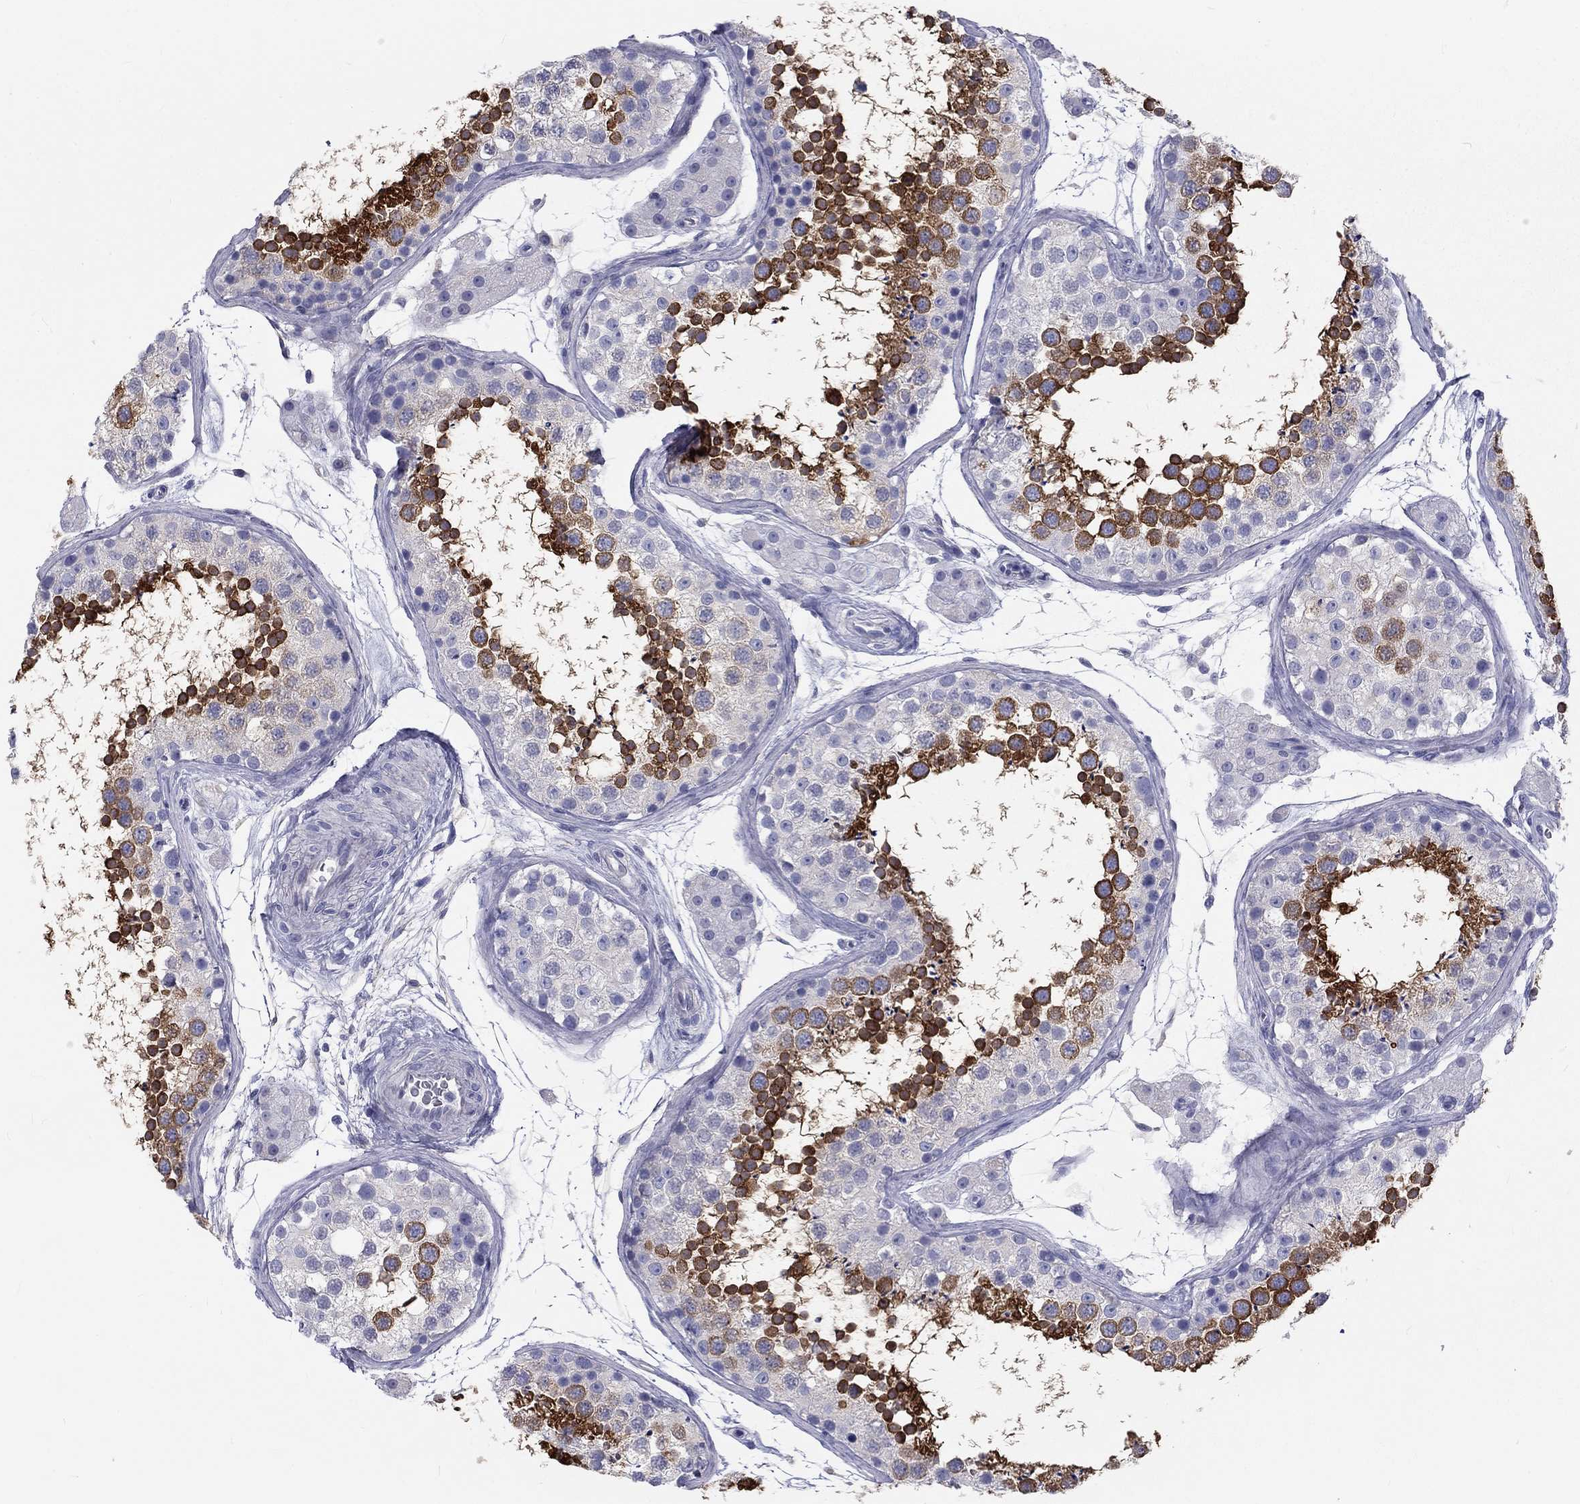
{"staining": {"intensity": "strong", "quantity": "25%-75%", "location": "cytoplasmic/membranous"}, "tissue": "testis", "cell_type": "Cells in seminiferous ducts", "image_type": "normal", "snomed": [{"axis": "morphology", "description": "Normal tissue, NOS"}, {"axis": "topography", "description": "Testis"}], "caption": "A histopathology image showing strong cytoplasmic/membranous staining in about 25%-75% of cells in seminiferous ducts in unremarkable testis, as visualized by brown immunohistochemical staining.", "gene": "DNALI1", "patient": {"sex": "male", "age": 41}}